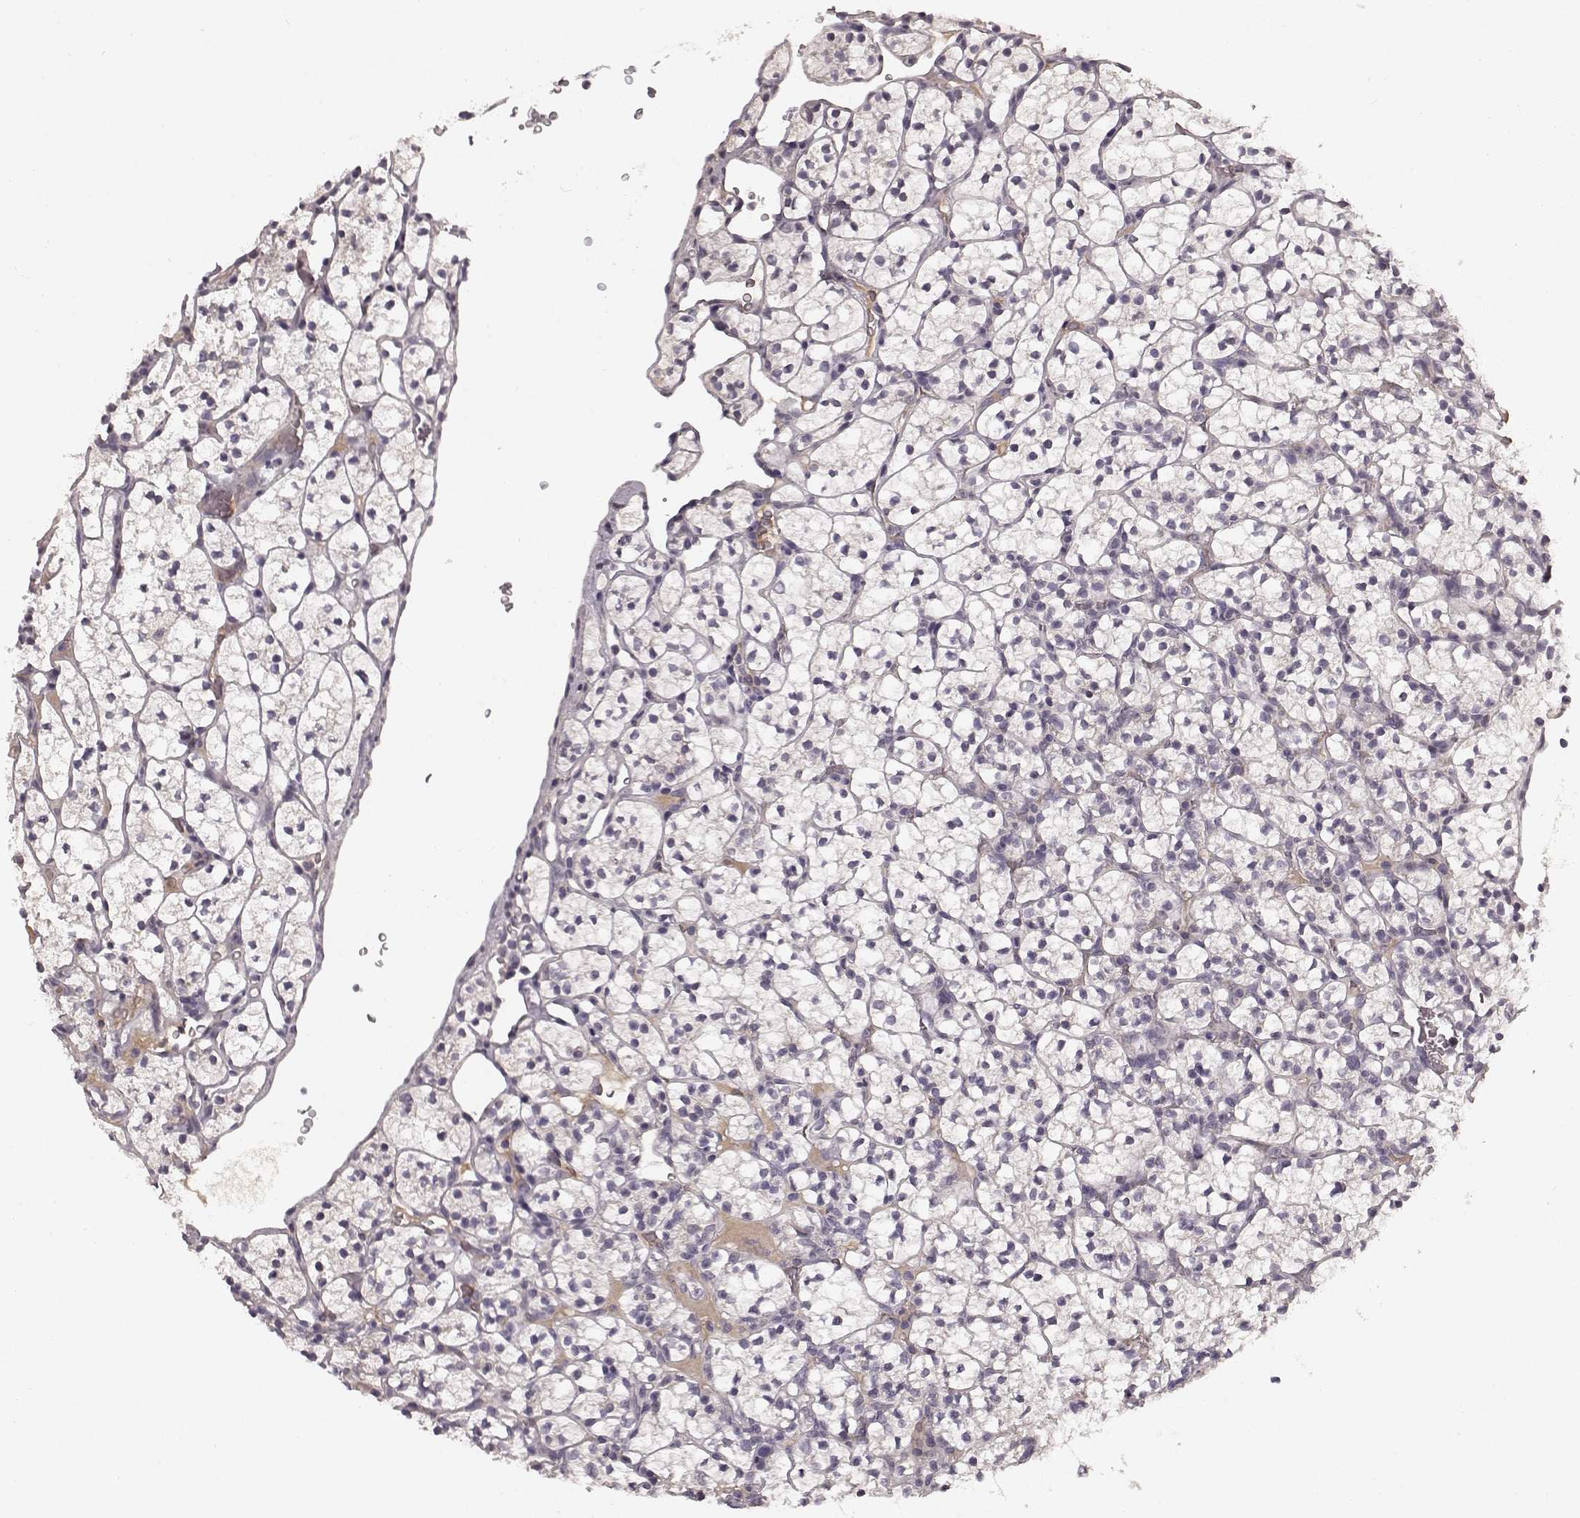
{"staining": {"intensity": "negative", "quantity": "none", "location": "none"}, "tissue": "renal cancer", "cell_type": "Tumor cells", "image_type": "cancer", "snomed": [{"axis": "morphology", "description": "Adenocarcinoma, NOS"}, {"axis": "topography", "description": "Kidney"}], "caption": "This micrograph is of renal cancer stained with immunohistochemistry (IHC) to label a protein in brown with the nuclei are counter-stained blue. There is no staining in tumor cells.", "gene": "SLC22A18", "patient": {"sex": "female", "age": 89}}